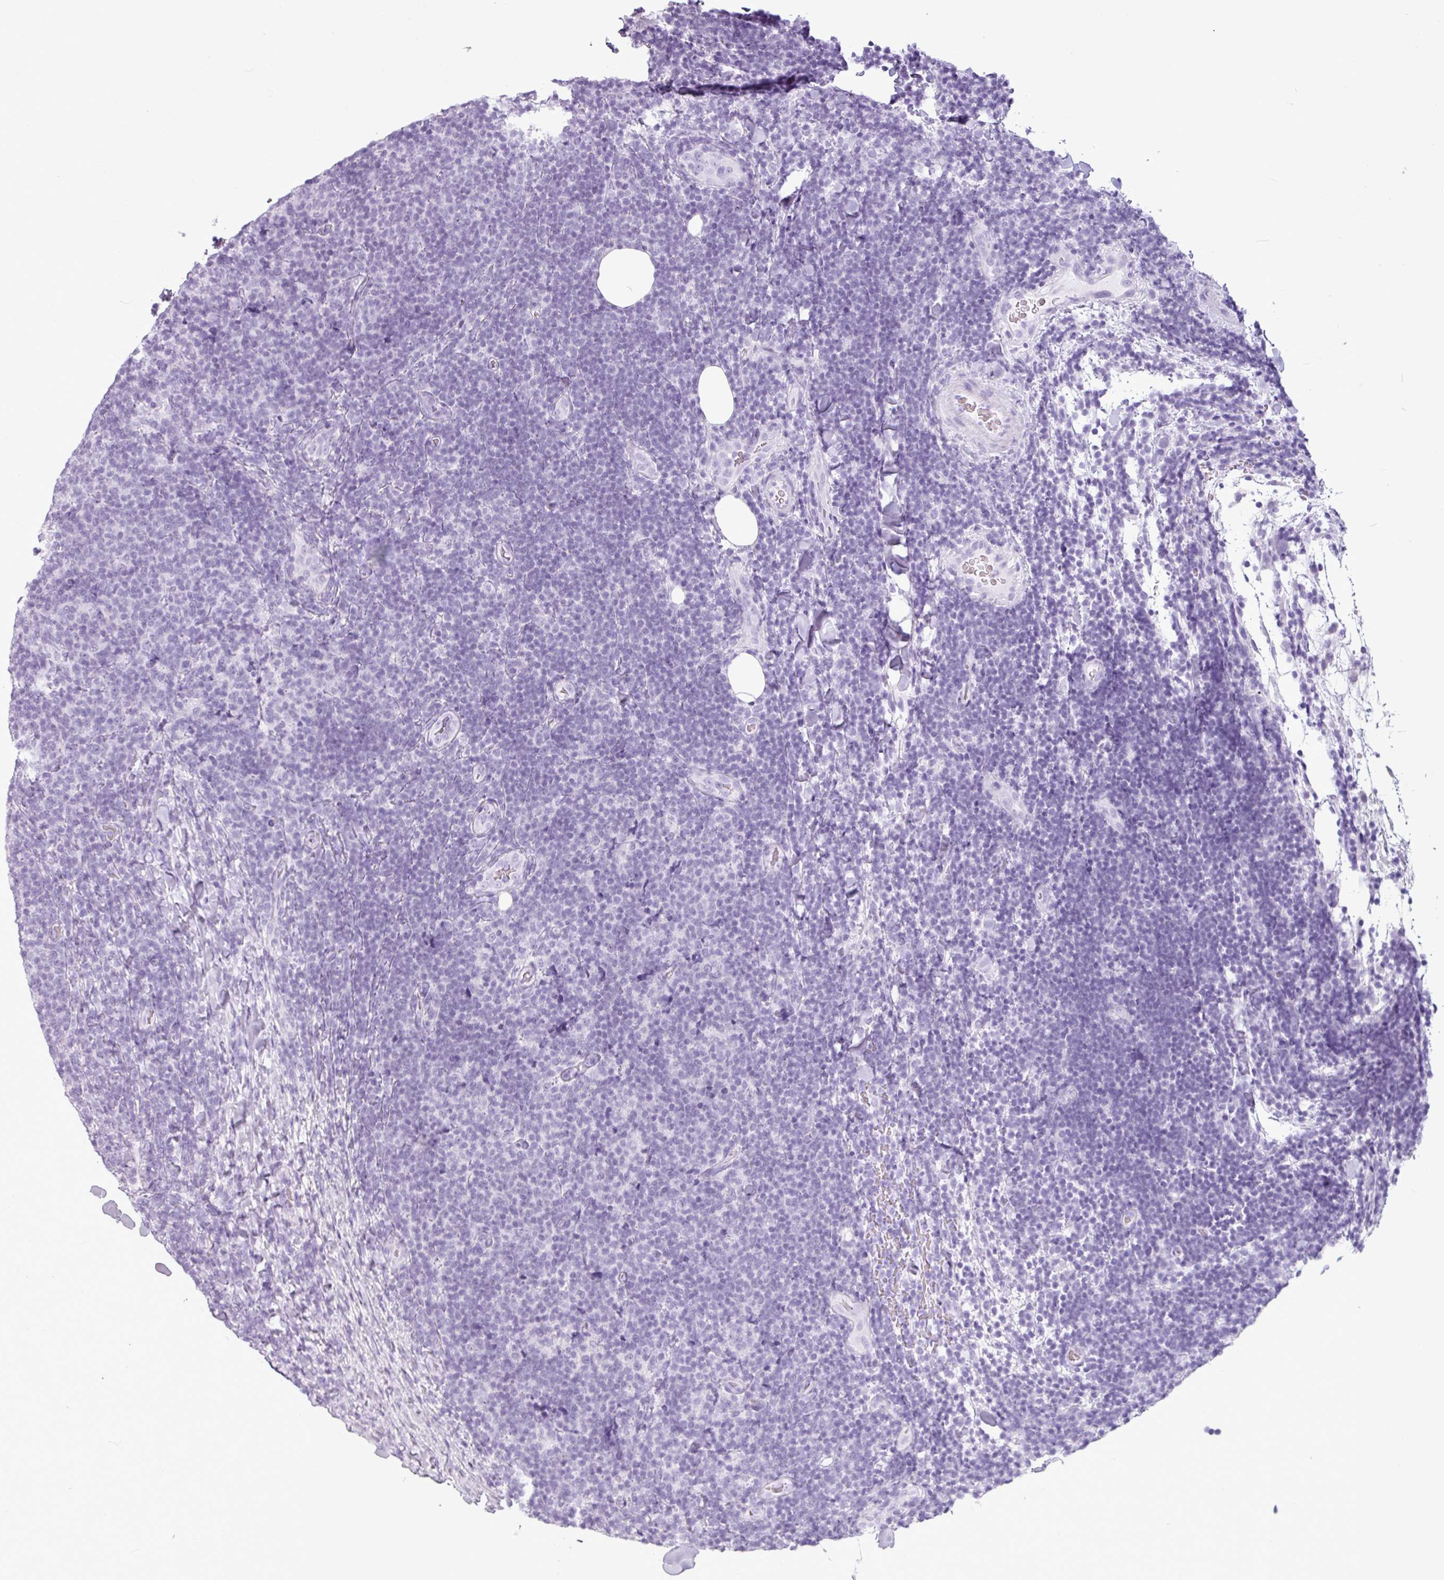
{"staining": {"intensity": "negative", "quantity": "none", "location": "none"}, "tissue": "lymphoma", "cell_type": "Tumor cells", "image_type": "cancer", "snomed": [{"axis": "morphology", "description": "Malignant lymphoma, non-Hodgkin's type, Low grade"}, {"axis": "topography", "description": "Lymph node"}], "caption": "Tumor cells are negative for protein expression in human lymphoma.", "gene": "AMY1B", "patient": {"sex": "male", "age": 66}}